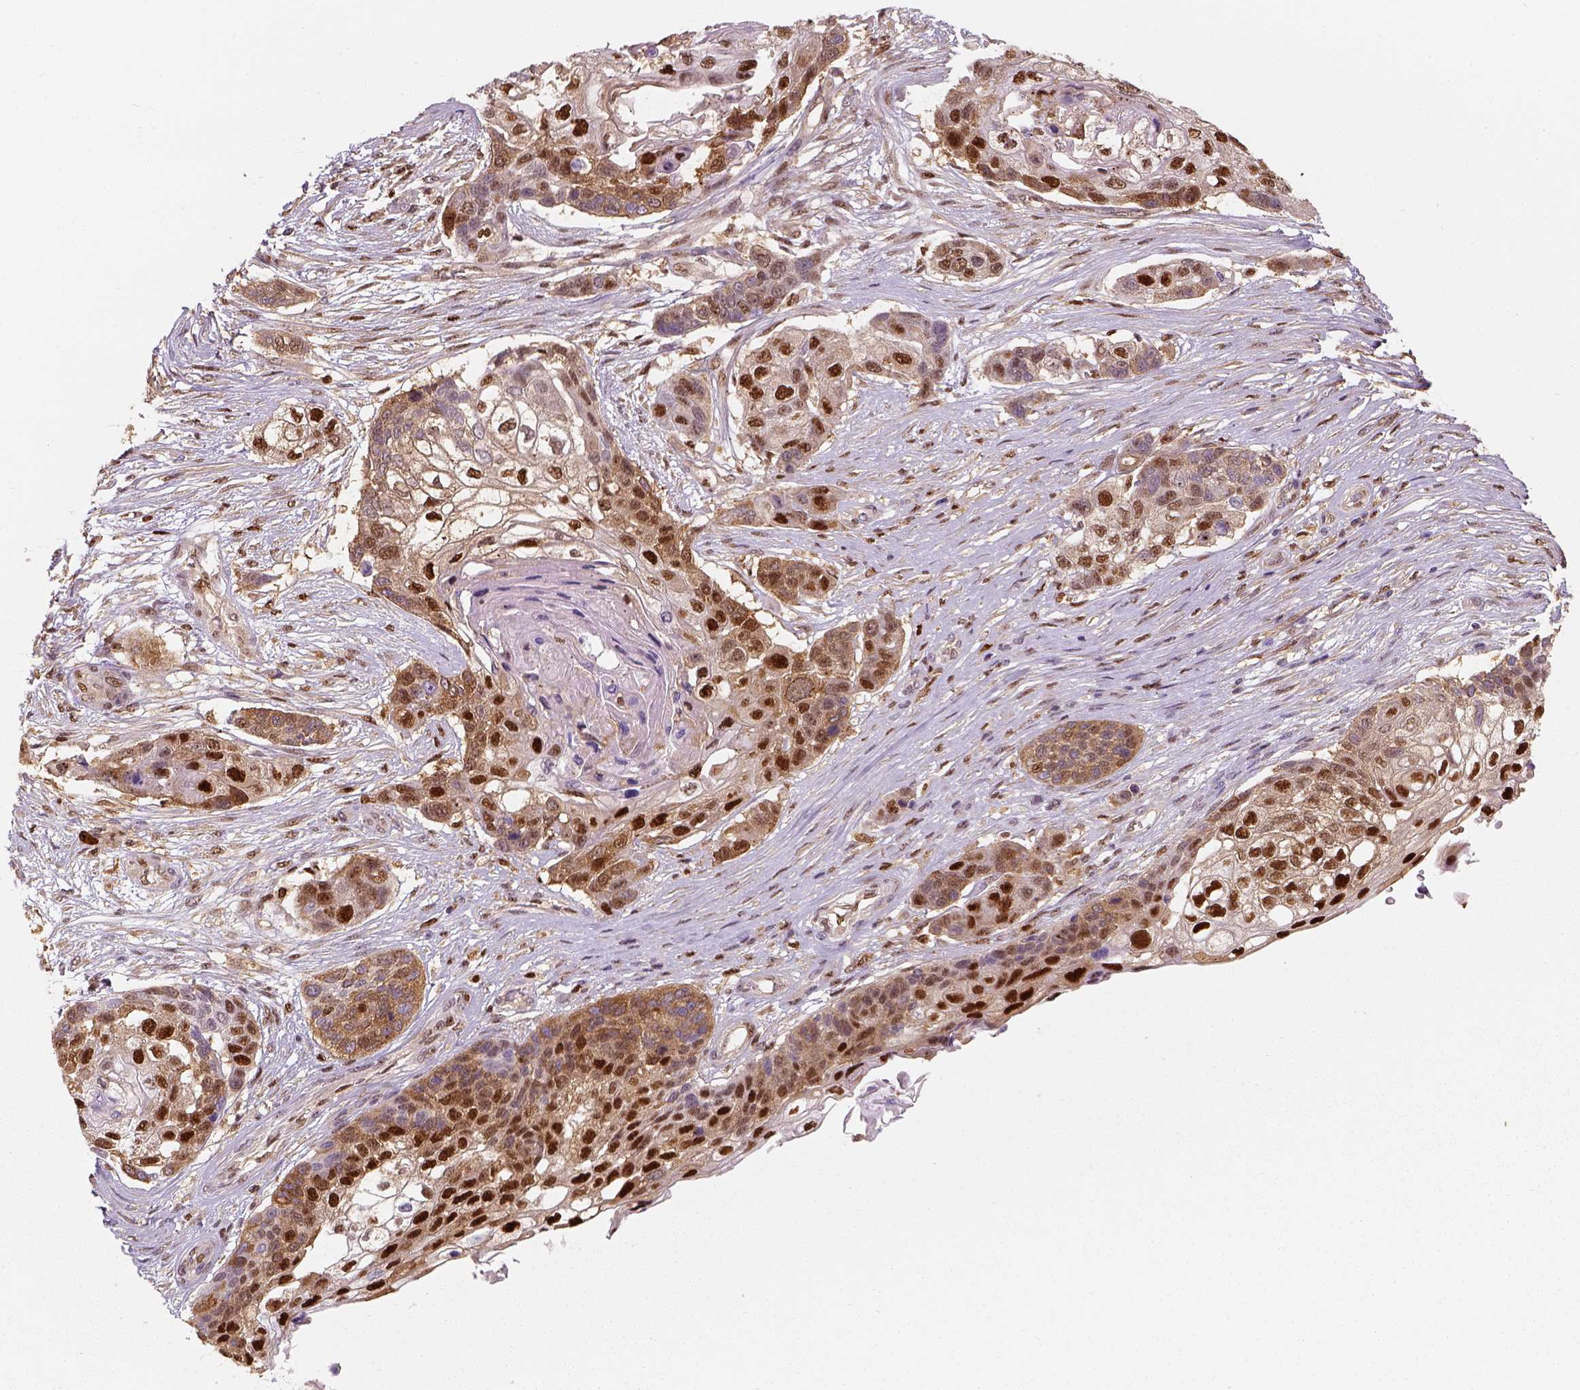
{"staining": {"intensity": "strong", "quantity": ">75%", "location": "nuclear"}, "tissue": "lung cancer", "cell_type": "Tumor cells", "image_type": "cancer", "snomed": [{"axis": "morphology", "description": "Squamous cell carcinoma, NOS"}, {"axis": "topography", "description": "Lung"}], "caption": "Immunohistochemistry (IHC) staining of squamous cell carcinoma (lung), which exhibits high levels of strong nuclear staining in about >75% of tumor cells indicating strong nuclear protein staining. The staining was performed using DAB (3,3'-diaminobenzidine) (brown) for protein detection and nuclei were counterstained in hematoxylin (blue).", "gene": "SQSTM1", "patient": {"sex": "male", "age": 69}}